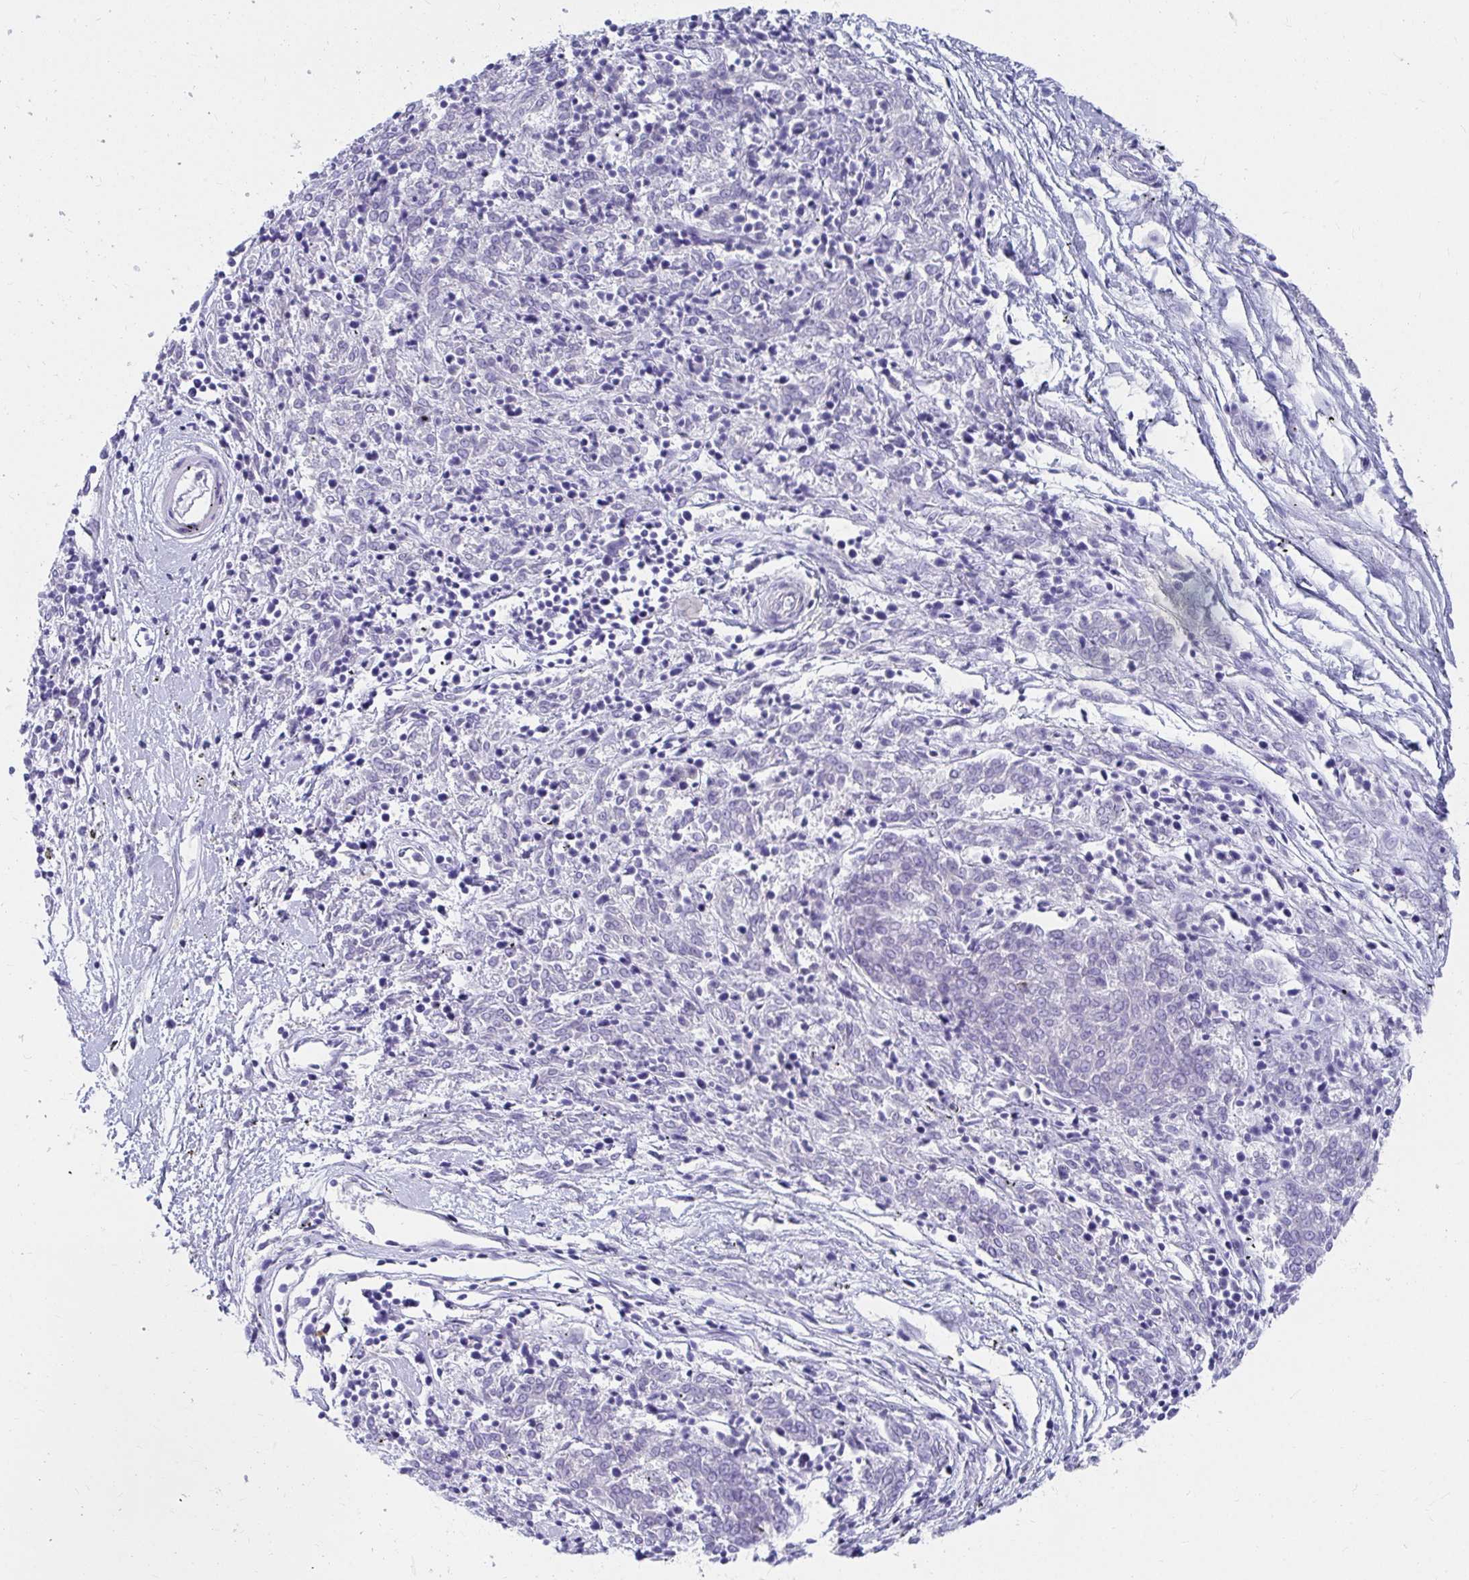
{"staining": {"intensity": "negative", "quantity": "none", "location": "none"}, "tissue": "melanoma", "cell_type": "Tumor cells", "image_type": "cancer", "snomed": [{"axis": "morphology", "description": "Malignant melanoma, NOS"}, {"axis": "topography", "description": "Skin"}], "caption": "DAB (3,3'-diaminobenzidine) immunohistochemical staining of human melanoma shows no significant expression in tumor cells.", "gene": "DPEP3", "patient": {"sex": "female", "age": 72}}